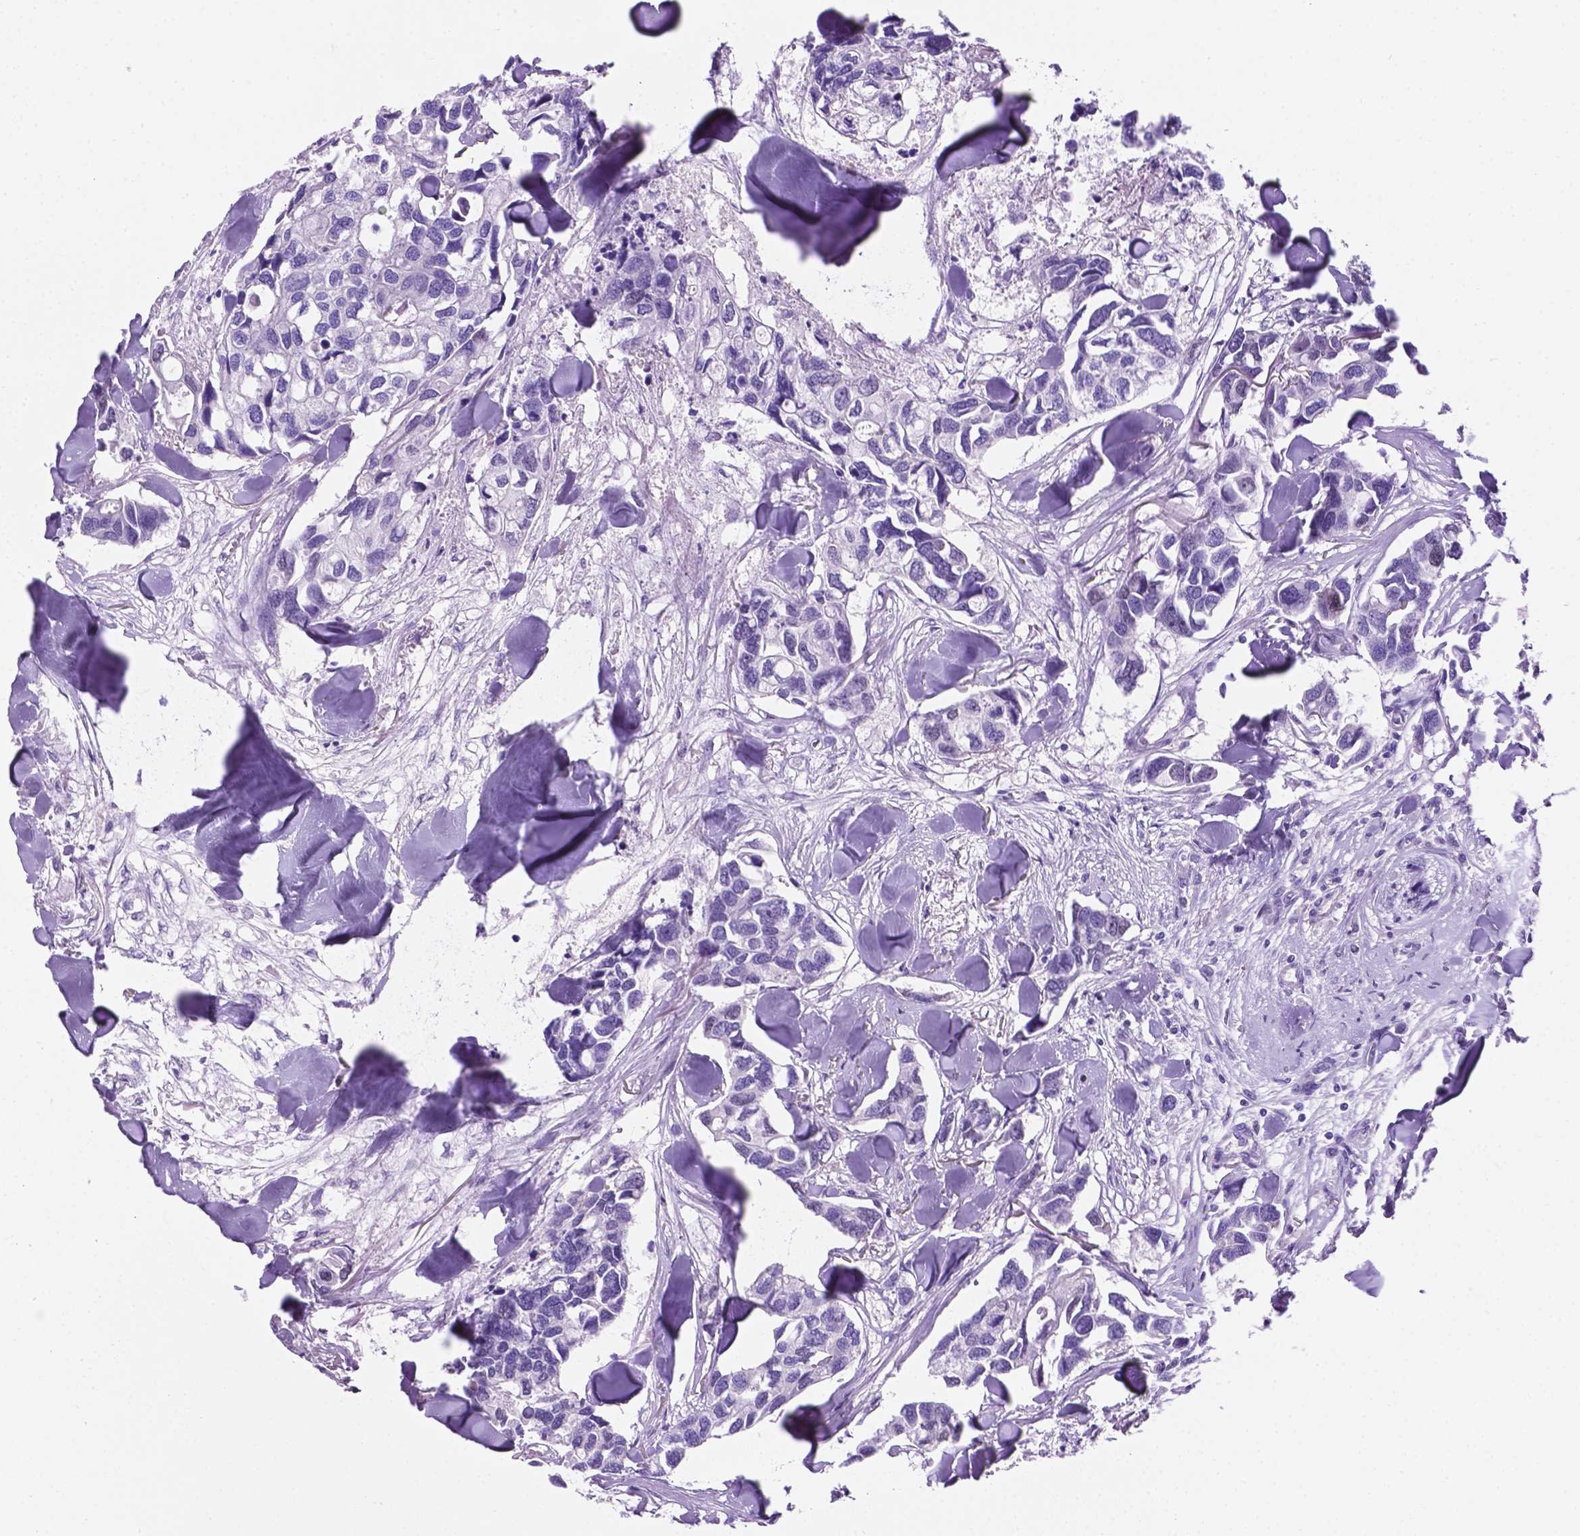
{"staining": {"intensity": "negative", "quantity": "none", "location": "none"}, "tissue": "breast cancer", "cell_type": "Tumor cells", "image_type": "cancer", "snomed": [{"axis": "morphology", "description": "Duct carcinoma"}, {"axis": "topography", "description": "Breast"}], "caption": "High power microscopy photomicrograph of an IHC photomicrograph of breast cancer, revealing no significant expression in tumor cells.", "gene": "TMEM210", "patient": {"sex": "female", "age": 83}}